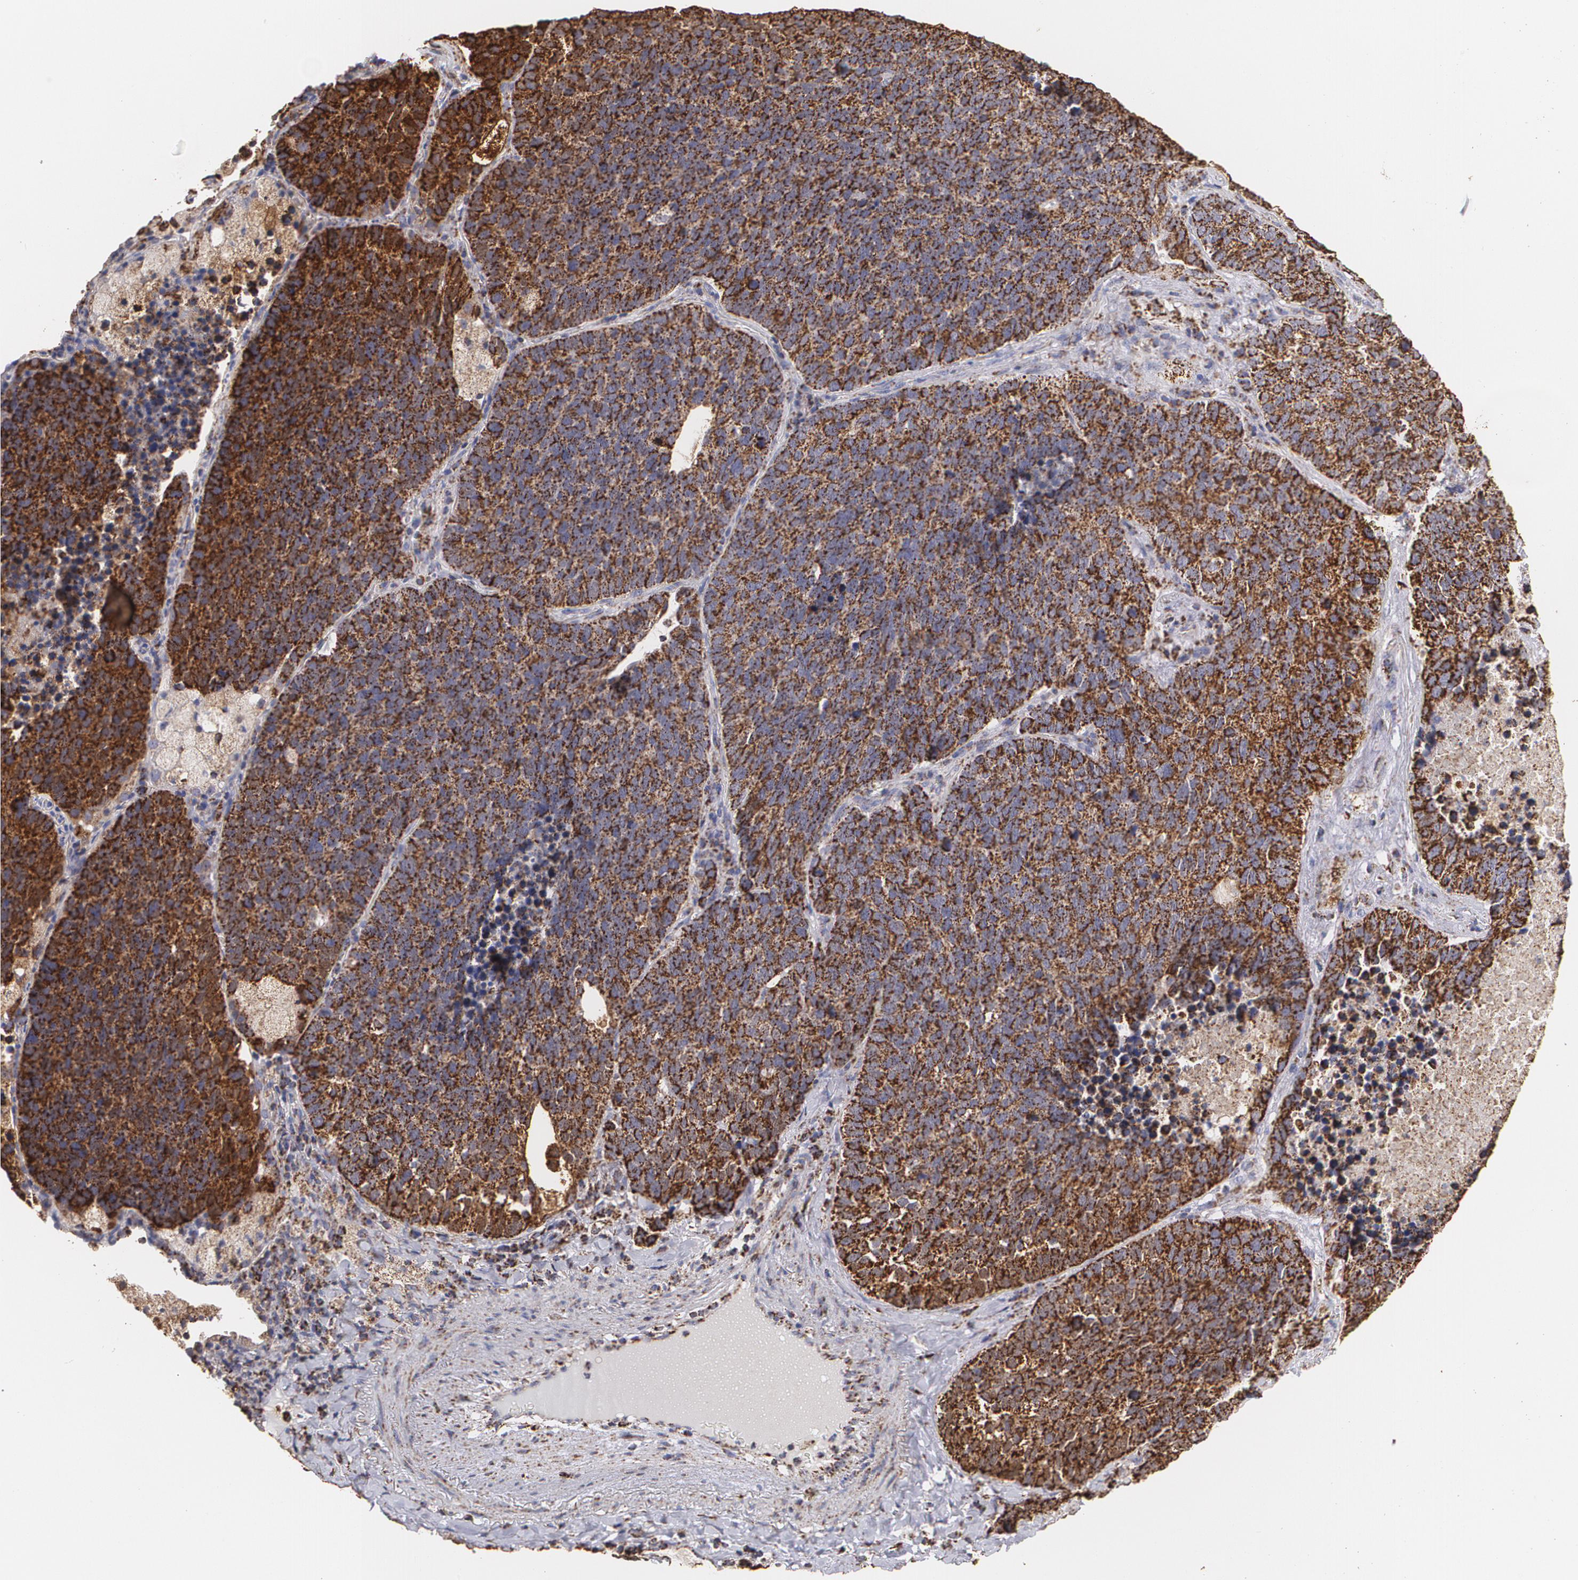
{"staining": {"intensity": "strong", "quantity": ">75%", "location": "cytoplasmic/membranous"}, "tissue": "lung cancer", "cell_type": "Tumor cells", "image_type": "cancer", "snomed": [{"axis": "morphology", "description": "Neoplasm, malignant, NOS"}, {"axis": "topography", "description": "Lung"}], "caption": "Immunohistochemical staining of malignant neoplasm (lung) reveals strong cytoplasmic/membranous protein expression in approximately >75% of tumor cells. (Stains: DAB in brown, nuclei in blue, Microscopy: brightfield microscopy at high magnification).", "gene": "HSPD1", "patient": {"sex": "female", "age": 75}}